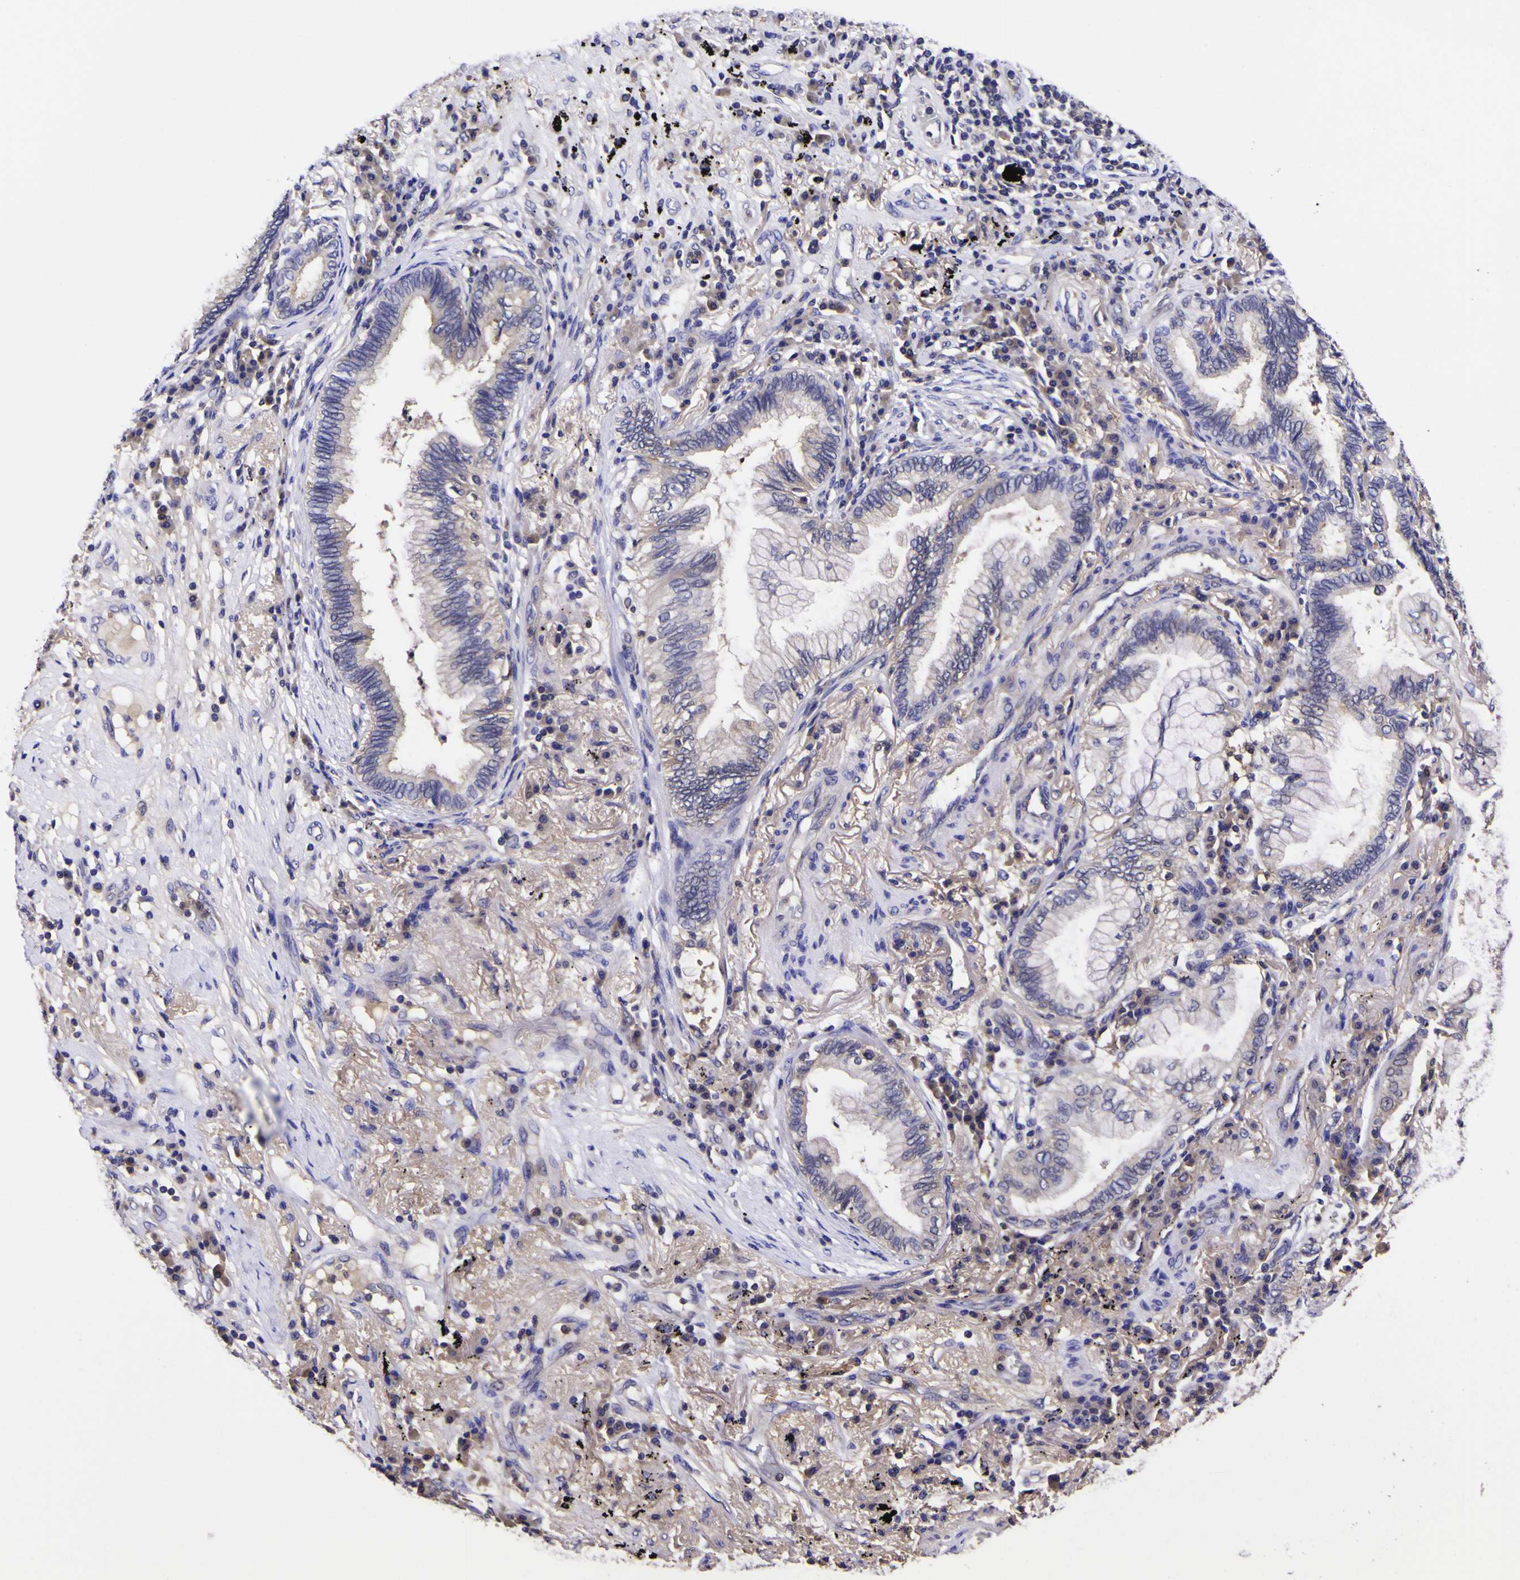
{"staining": {"intensity": "negative", "quantity": "none", "location": "none"}, "tissue": "lung cancer", "cell_type": "Tumor cells", "image_type": "cancer", "snomed": [{"axis": "morphology", "description": "Normal tissue, NOS"}, {"axis": "morphology", "description": "Adenocarcinoma, NOS"}, {"axis": "topography", "description": "Bronchus"}, {"axis": "topography", "description": "Lung"}], "caption": "A high-resolution photomicrograph shows IHC staining of lung cancer (adenocarcinoma), which displays no significant expression in tumor cells. (Immunohistochemistry (ihc), brightfield microscopy, high magnification).", "gene": "MAPK14", "patient": {"sex": "female", "age": 70}}